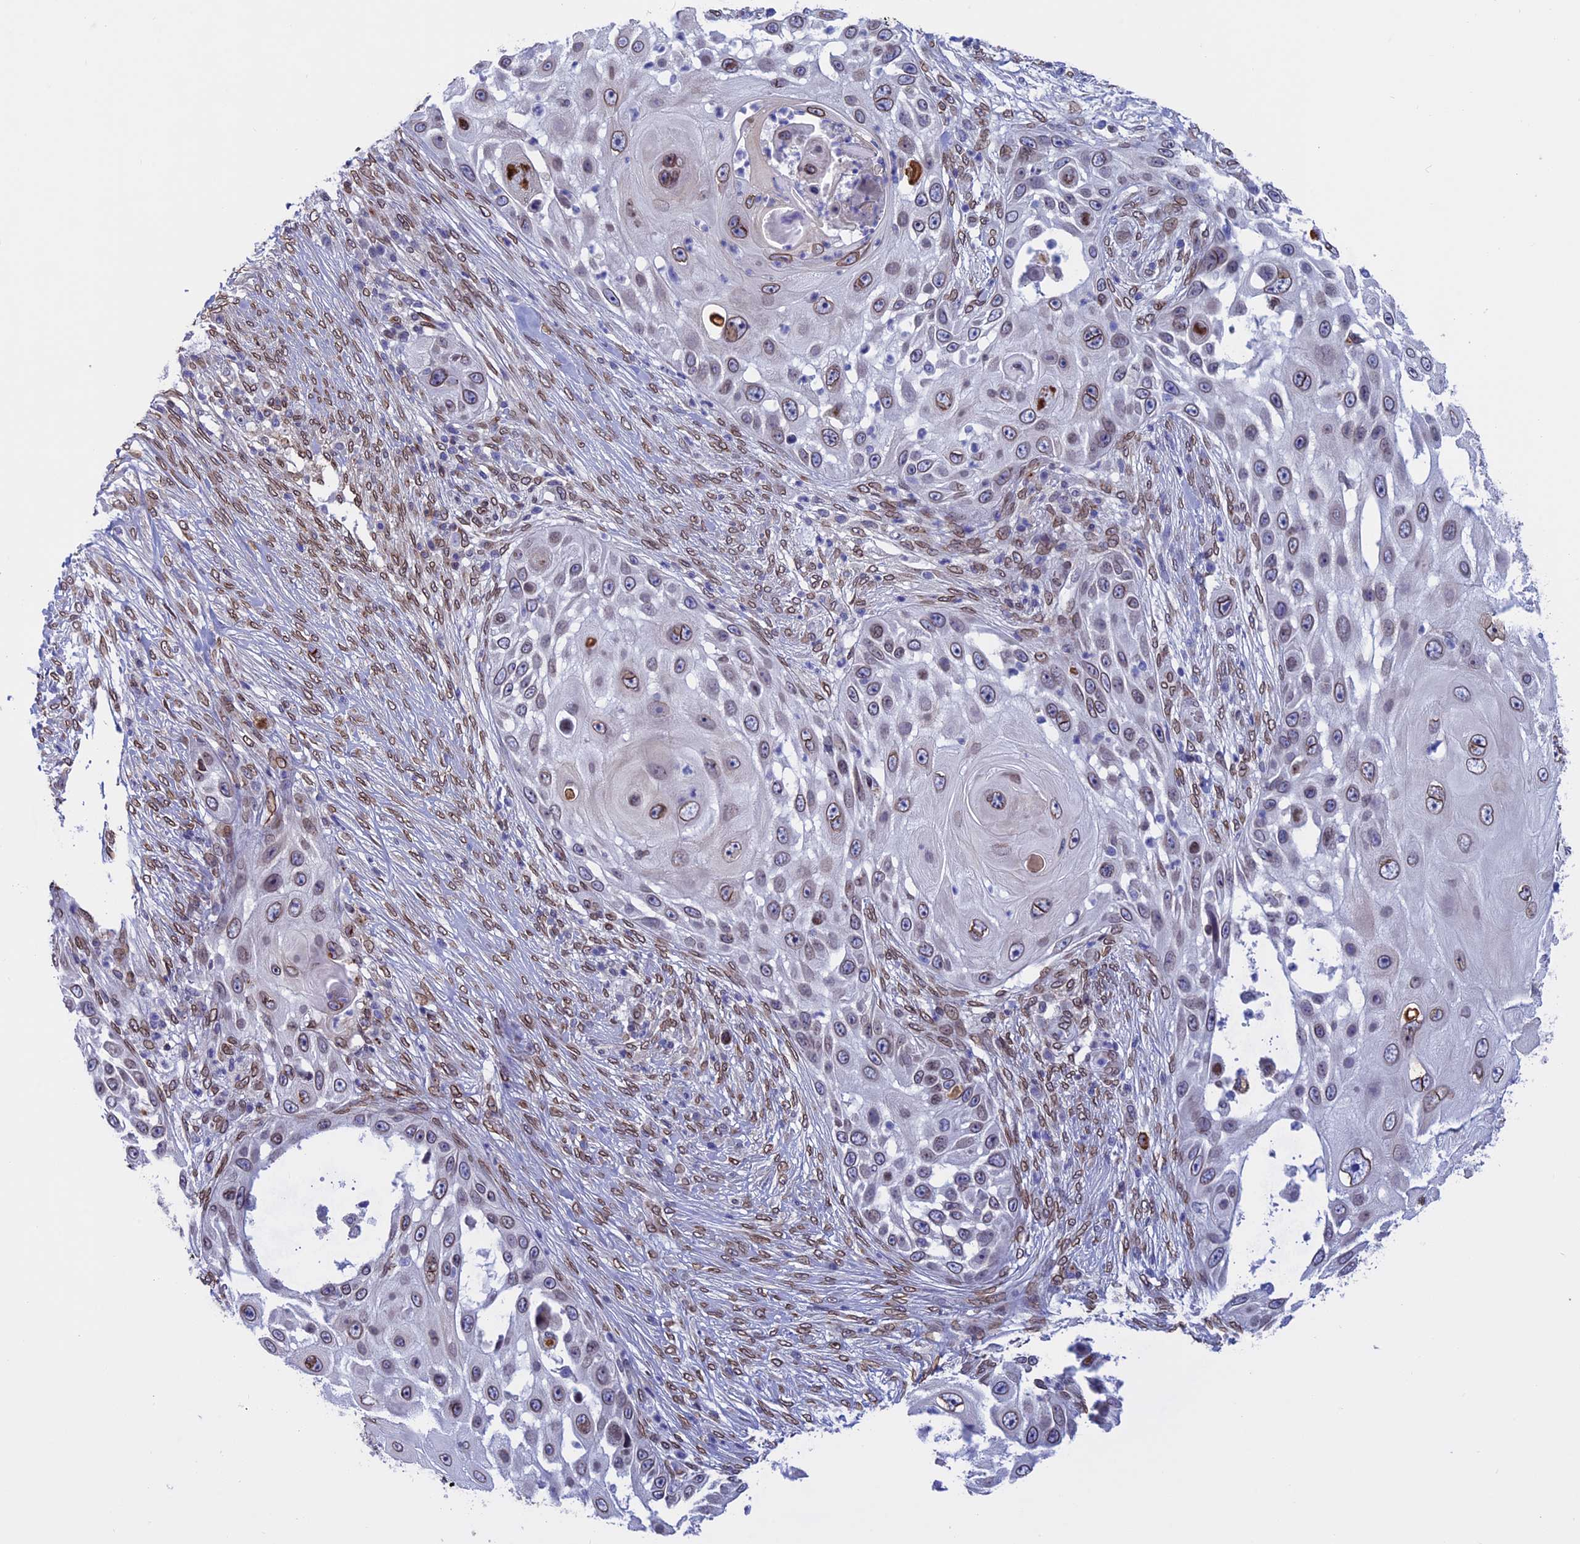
{"staining": {"intensity": "moderate", "quantity": ">75%", "location": "cytoplasmic/membranous,nuclear"}, "tissue": "skin cancer", "cell_type": "Tumor cells", "image_type": "cancer", "snomed": [{"axis": "morphology", "description": "Squamous cell carcinoma, NOS"}, {"axis": "topography", "description": "Skin"}], "caption": "Brown immunohistochemical staining in human squamous cell carcinoma (skin) displays moderate cytoplasmic/membranous and nuclear expression in approximately >75% of tumor cells. (Stains: DAB (3,3'-diaminobenzidine) in brown, nuclei in blue, Microscopy: brightfield microscopy at high magnification).", "gene": "TMPRSS7", "patient": {"sex": "female", "age": 44}}